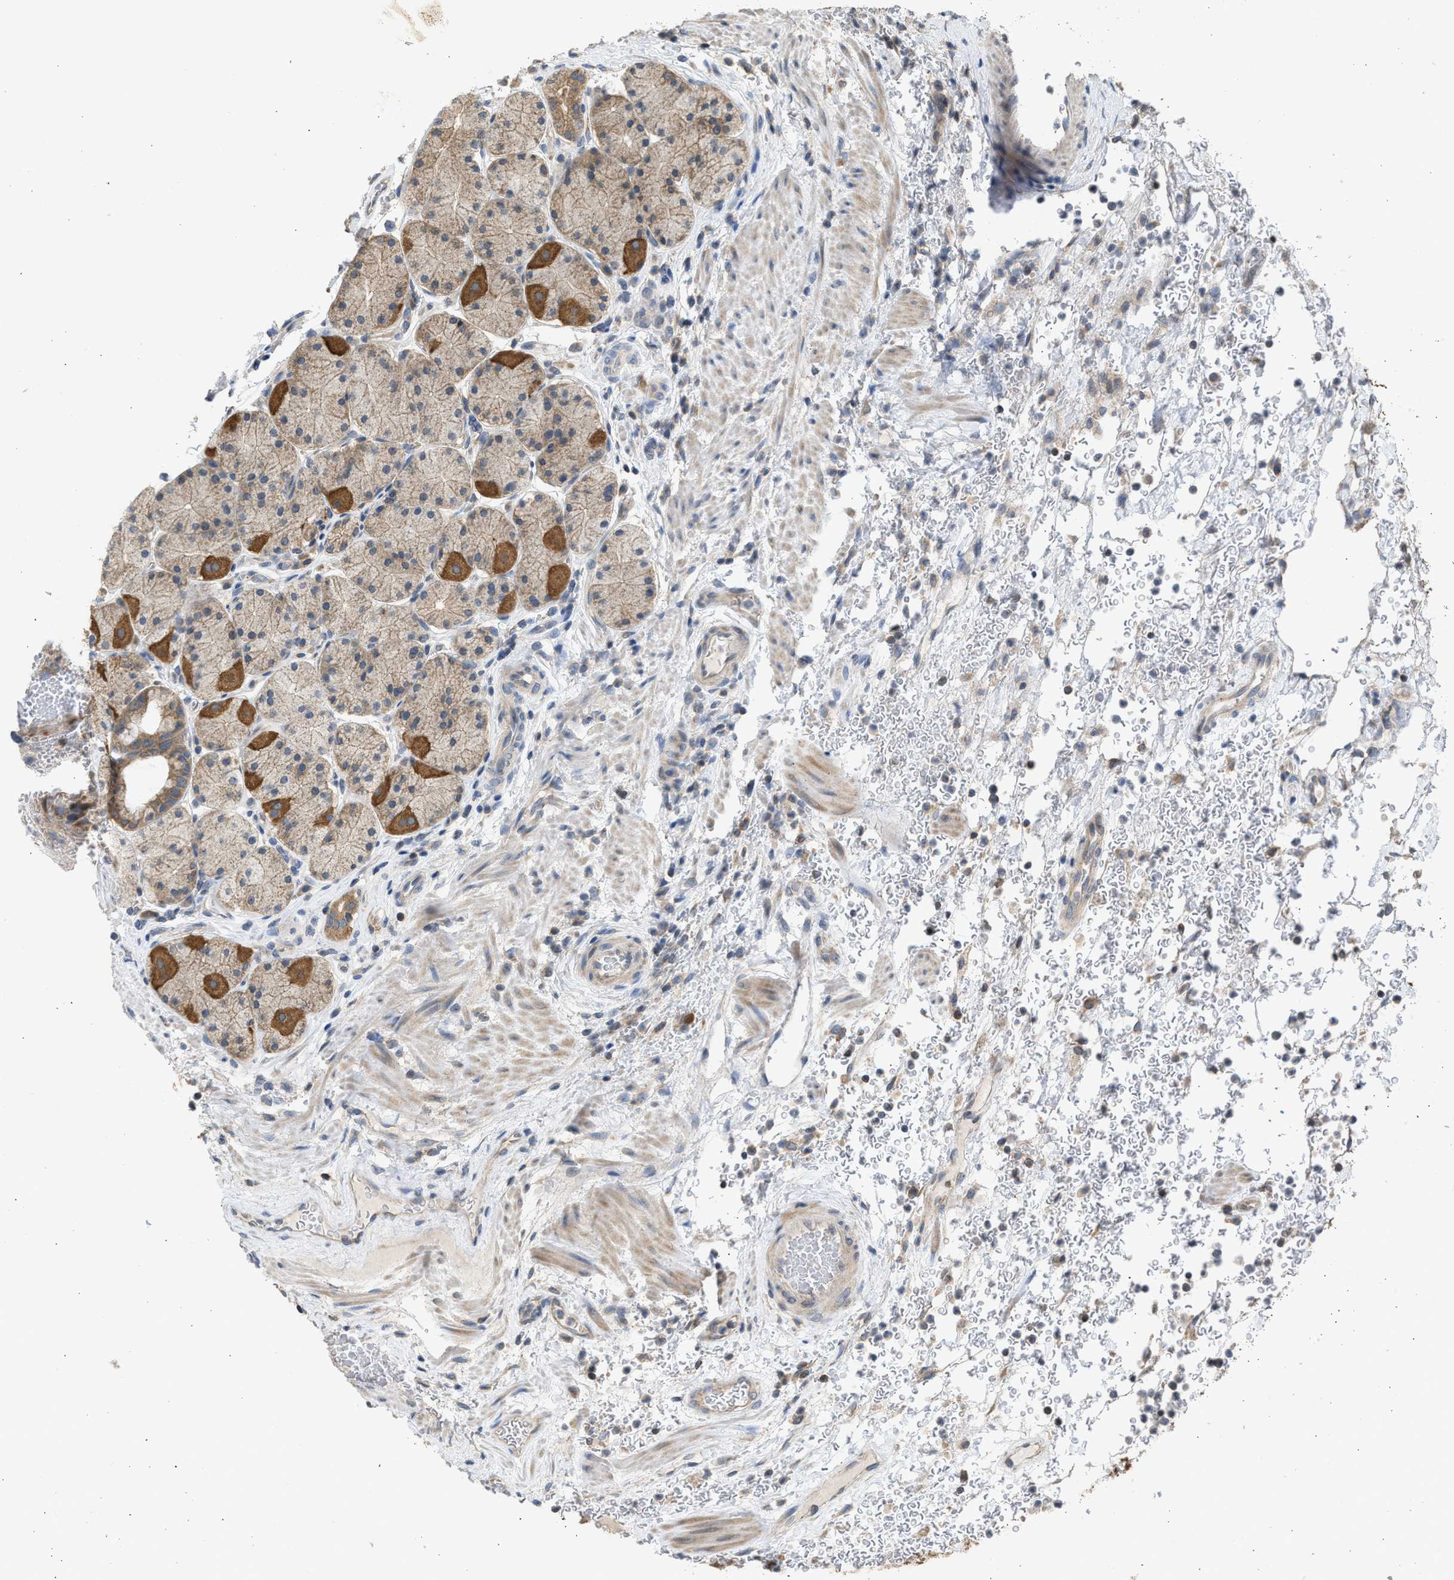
{"staining": {"intensity": "moderate", "quantity": ">75%", "location": "cytoplasmic/membranous"}, "tissue": "stomach", "cell_type": "Glandular cells", "image_type": "normal", "snomed": [{"axis": "morphology", "description": "Normal tissue, NOS"}, {"axis": "morphology", "description": "Carcinoid, malignant, NOS"}, {"axis": "topography", "description": "Stomach, upper"}], "caption": "Glandular cells show medium levels of moderate cytoplasmic/membranous staining in approximately >75% of cells in normal human stomach. (DAB (3,3'-diaminobenzidine) IHC, brown staining for protein, blue staining for nuclei).", "gene": "CYP1A1", "patient": {"sex": "male", "age": 39}}